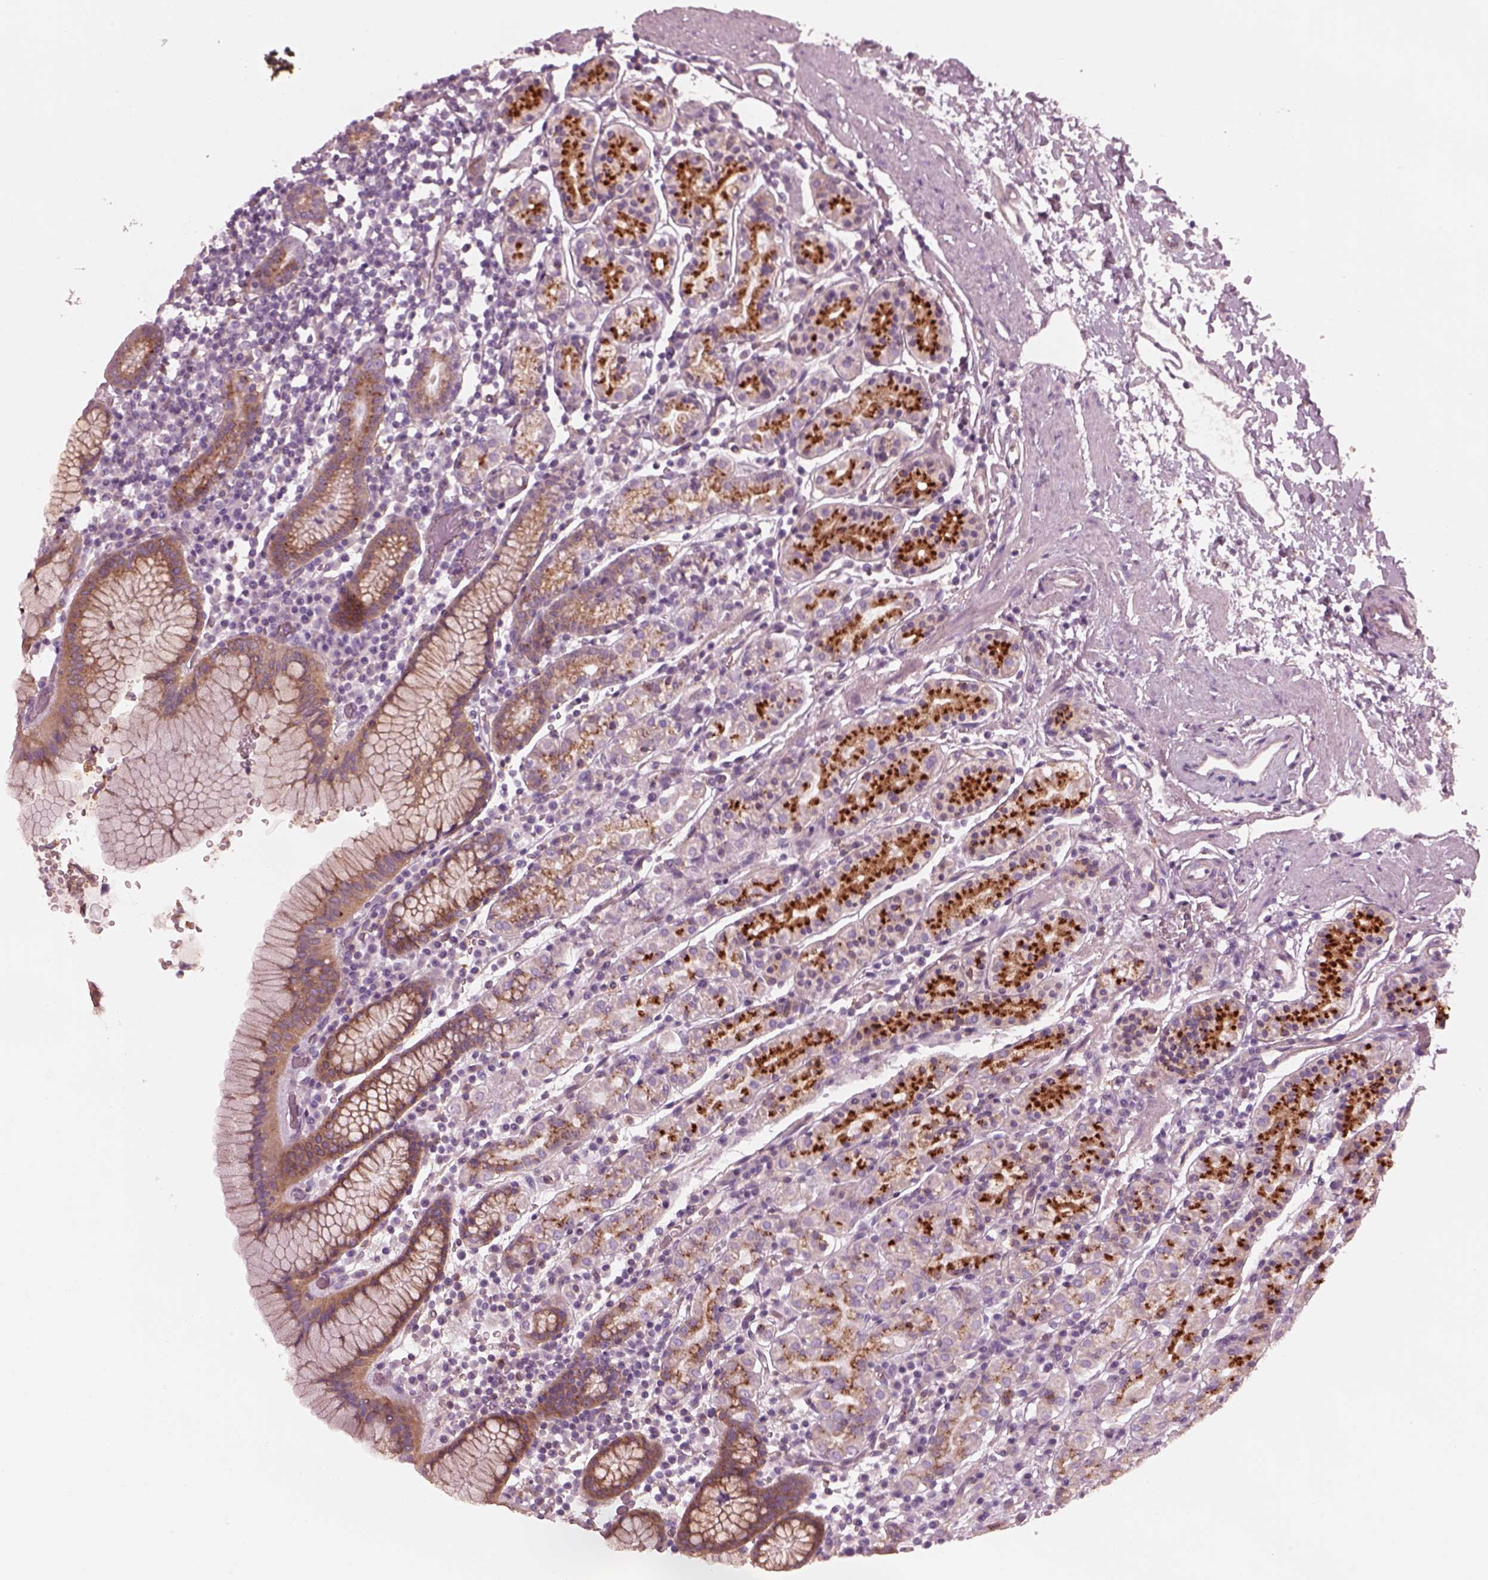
{"staining": {"intensity": "strong", "quantity": "25%-75%", "location": "cytoplasmic/membranous"}, "tissue": "stomach", "cell_type": "Glandular cells", "image_type": "normal", "snomed": [{"axis": "morphology", "description": "Normal tissue, NOS"}, {"axis": "topography", "description": "Stomach, upper"}, {"axis": "topography", "description": "Stomach"}], "caption": "IHC photomicrograph of unremarkable stomach stained for a protein (brown), which demonstrates high levels of strong cytoplasmic/membranous expression in about 25%-75% of glandular cells.", "gene": "ELAPOR1", "patient": {"sex": "male", "age": 62}}